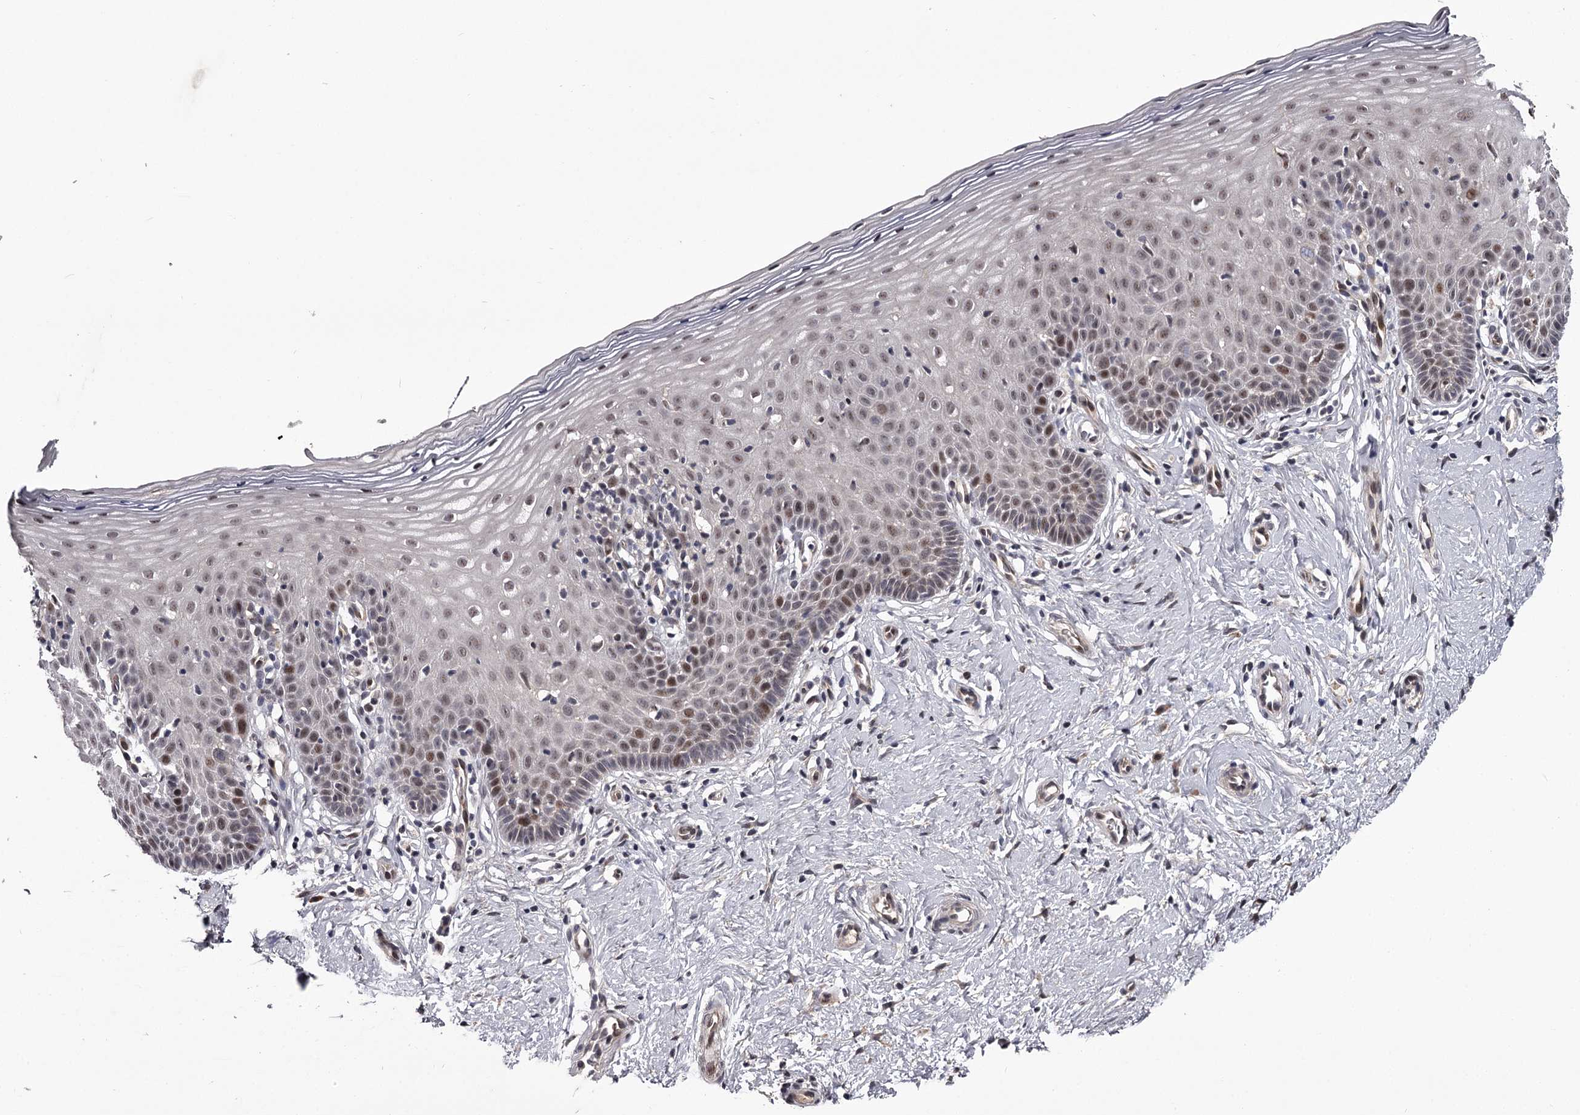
{"staining": {"intensity": "negative", "quantity": "none", "location": "none"}, "tissue": "cervix", "cell_type": "Glandular cells", "image_type": "normal", "snomed": [{"axis": "morphology", "description": "Normal tissue, NOS"}, {"axis": "topography", "description": "Cervix"}], "caption": "The immunohistochemistry (IHC) micrograph has no significant positivity in glandular cells of cervix.", "gene": "RNF44", "patient": {"sex": "female", "age": 36}}